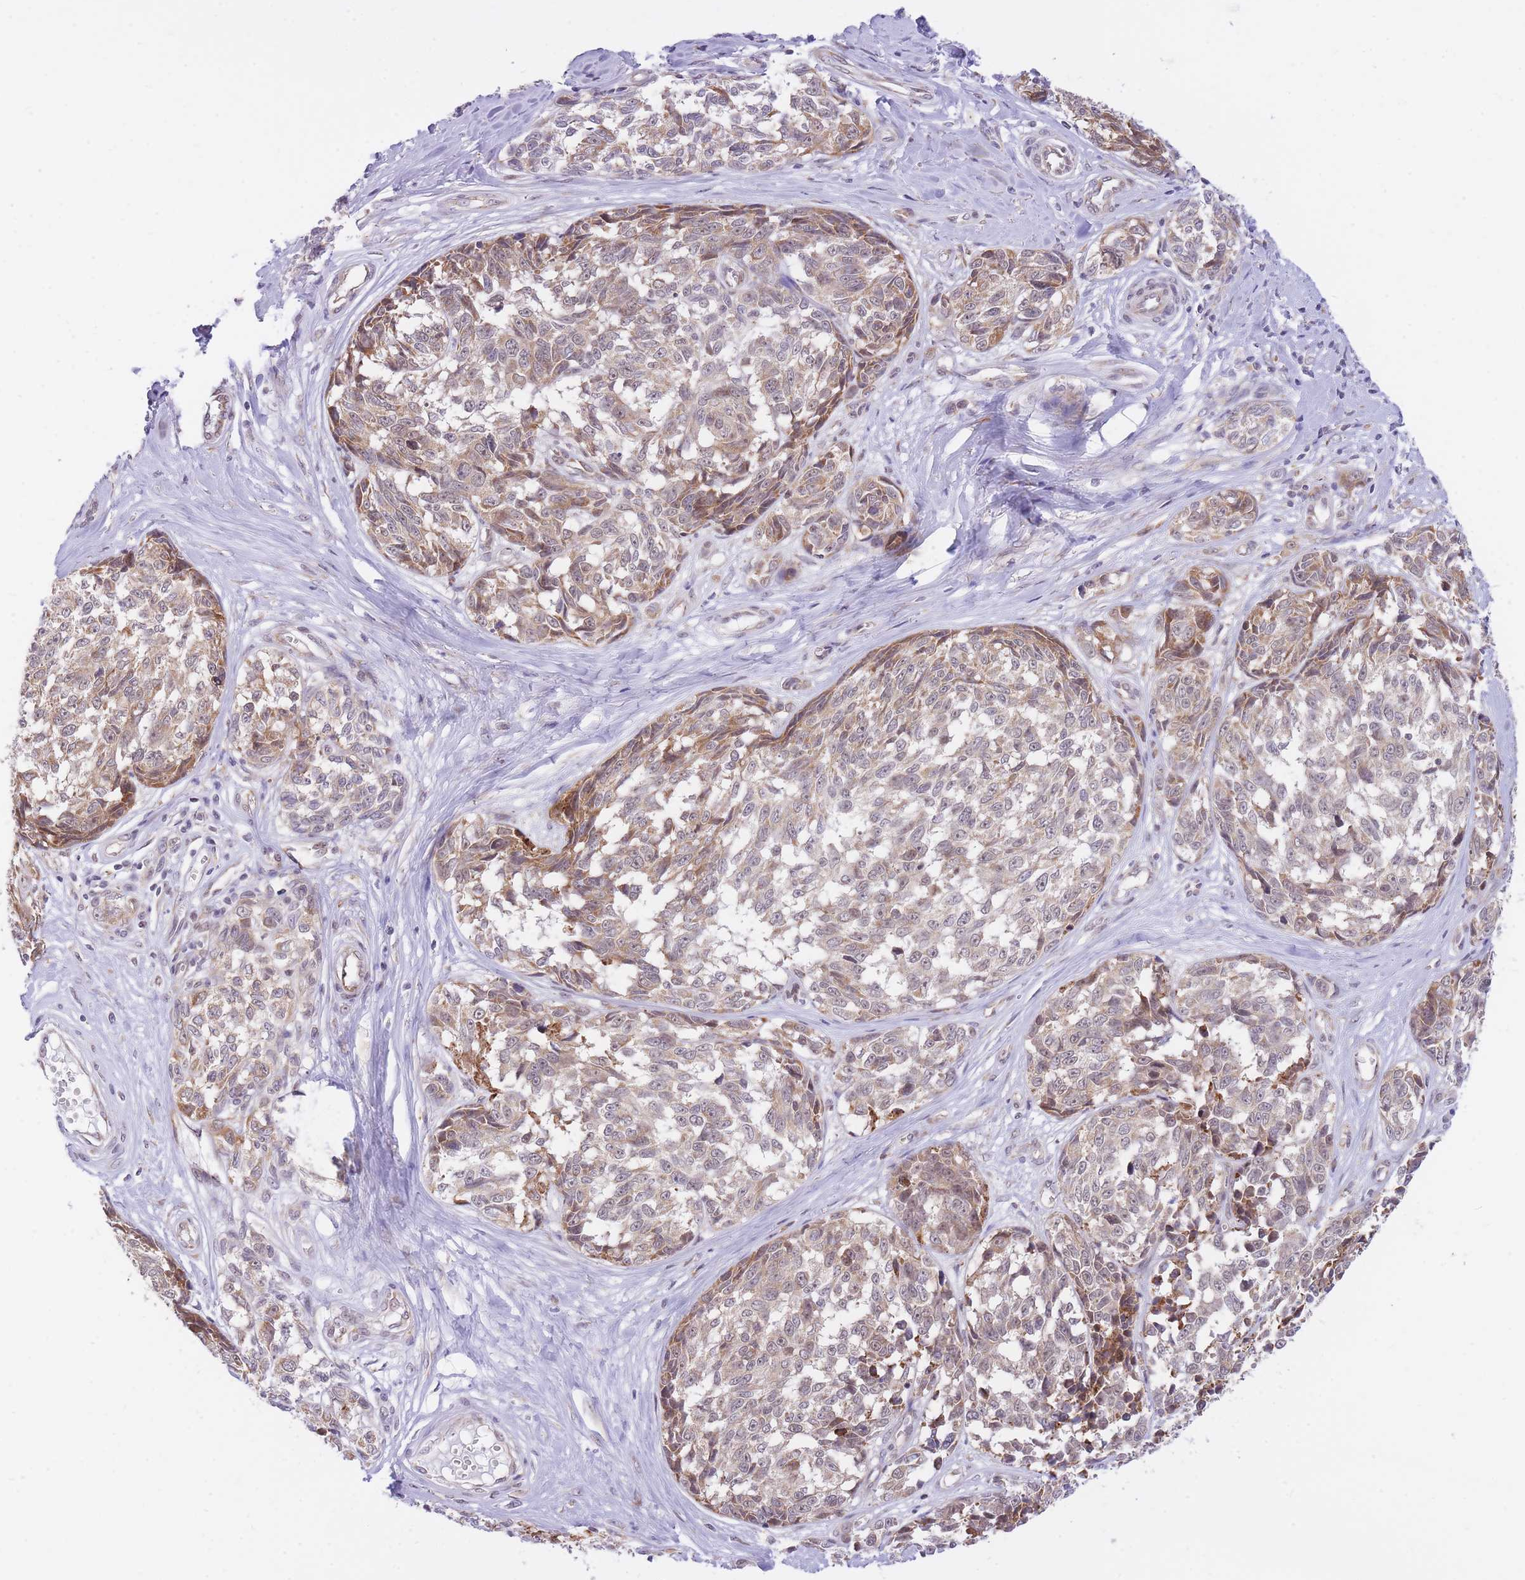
{"staining": {"intensity": "moderate", "quantity": ">75%", "location": "cytoplasmic/membranous,nuclear"}, "tissue": "melanoma", "cell_type": "Tumor cells", "image_type": "cancer", "snomed": [{"axis": "morphology", "description": "Normal tissue, NOS"}, {"axis": "morphology", "description": "Malignant melanoma, NOS"}, {"axis": "topography", "description": "Skin"}], "caption": "Tumor cells reveal moderate cytoplasmic/membranous and nuclear staining in about >75% of cells in melanoma.", "gene": "EXOSC8", "patient": {"sex": "female", "age": 64}}